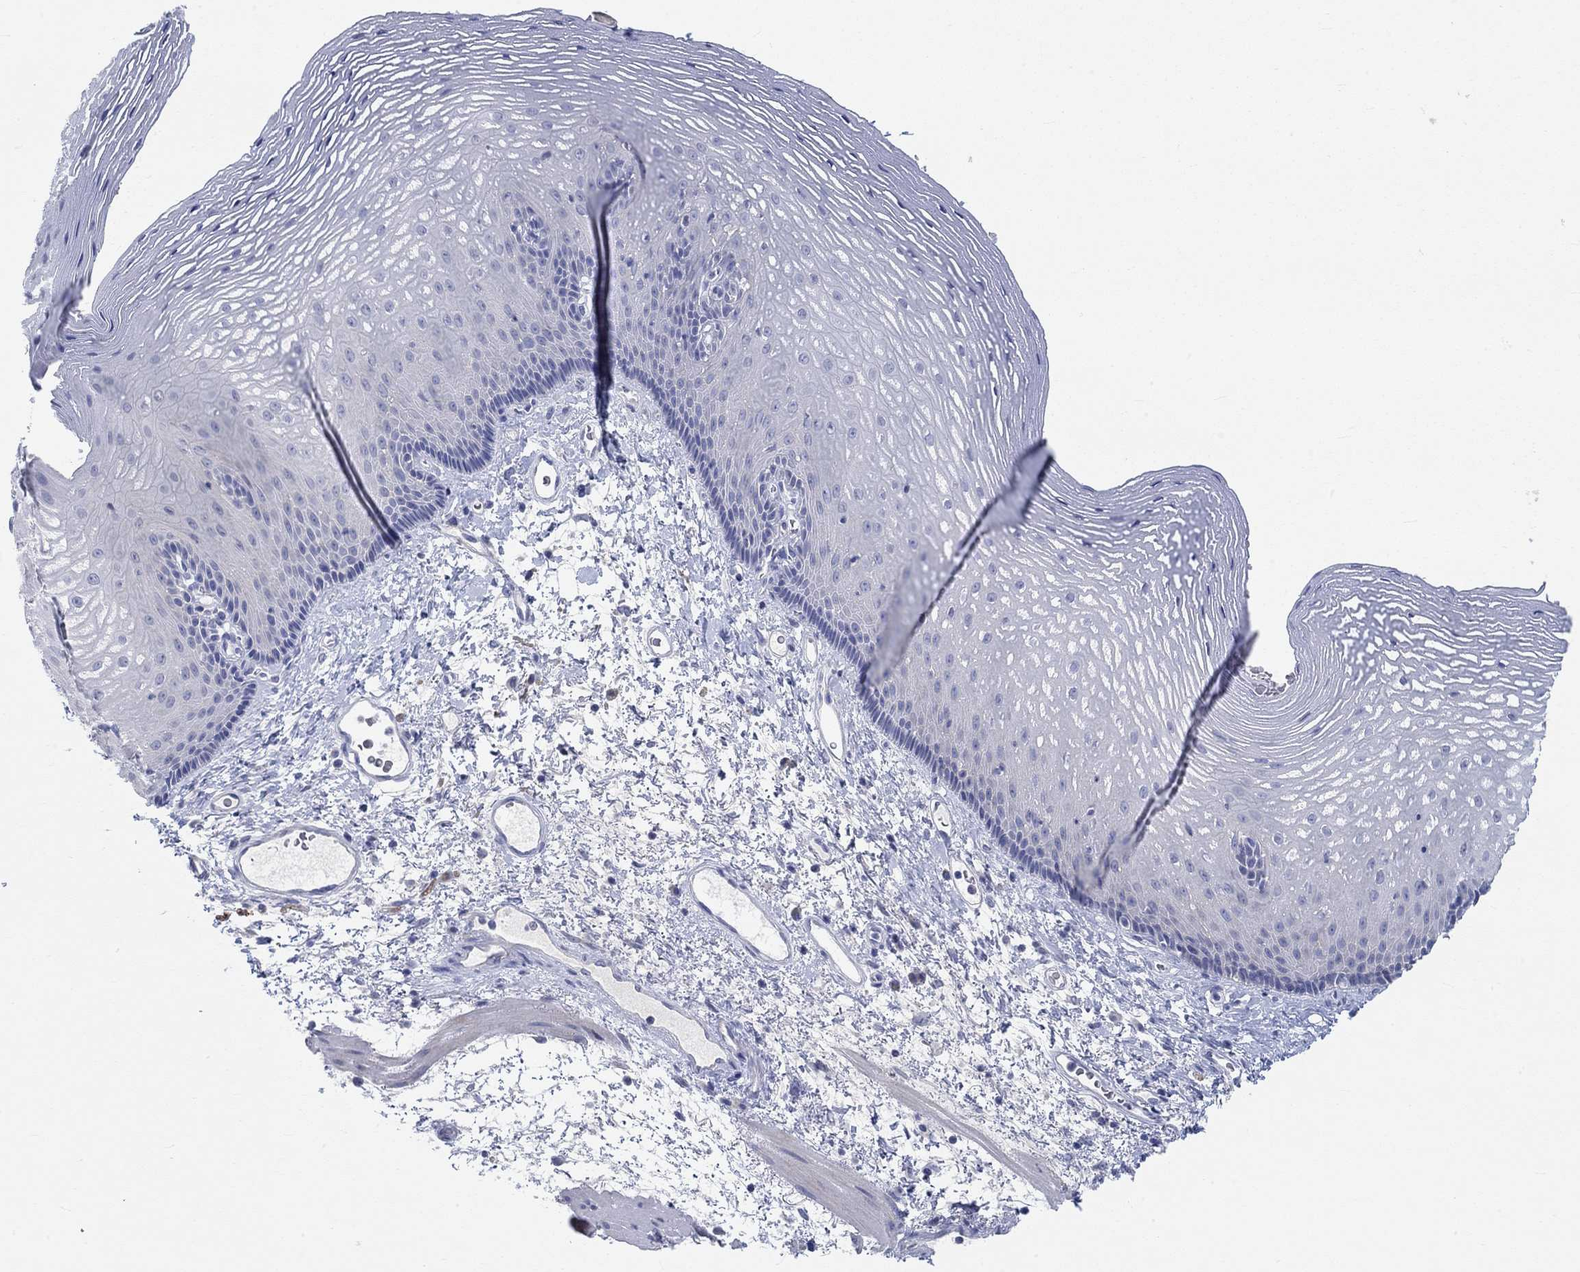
{"staining": {"intensity": "negative", "quantity": "none", "location": "none"}, "tissue": "esophagus", "cell_type": "Squamous epithelial cells", "image_type": "normal", "snomed": [{"axis": "morphology", "description": "Normal tissue, NOS"}, {"axis": "topography", "description": "Esophagus"}], "caption": "Micrograph shows no protein staining in squamous epithelial cells of benign esophagus. Brightfield microscopy of immunohistochemistry stained with DAB (3,3'-diaminobenzidine) (brown) and hematoxylin (blue), captured at high magnification.", "gene": "NAV3", "patient": {"sex": "male", "age": 76}}